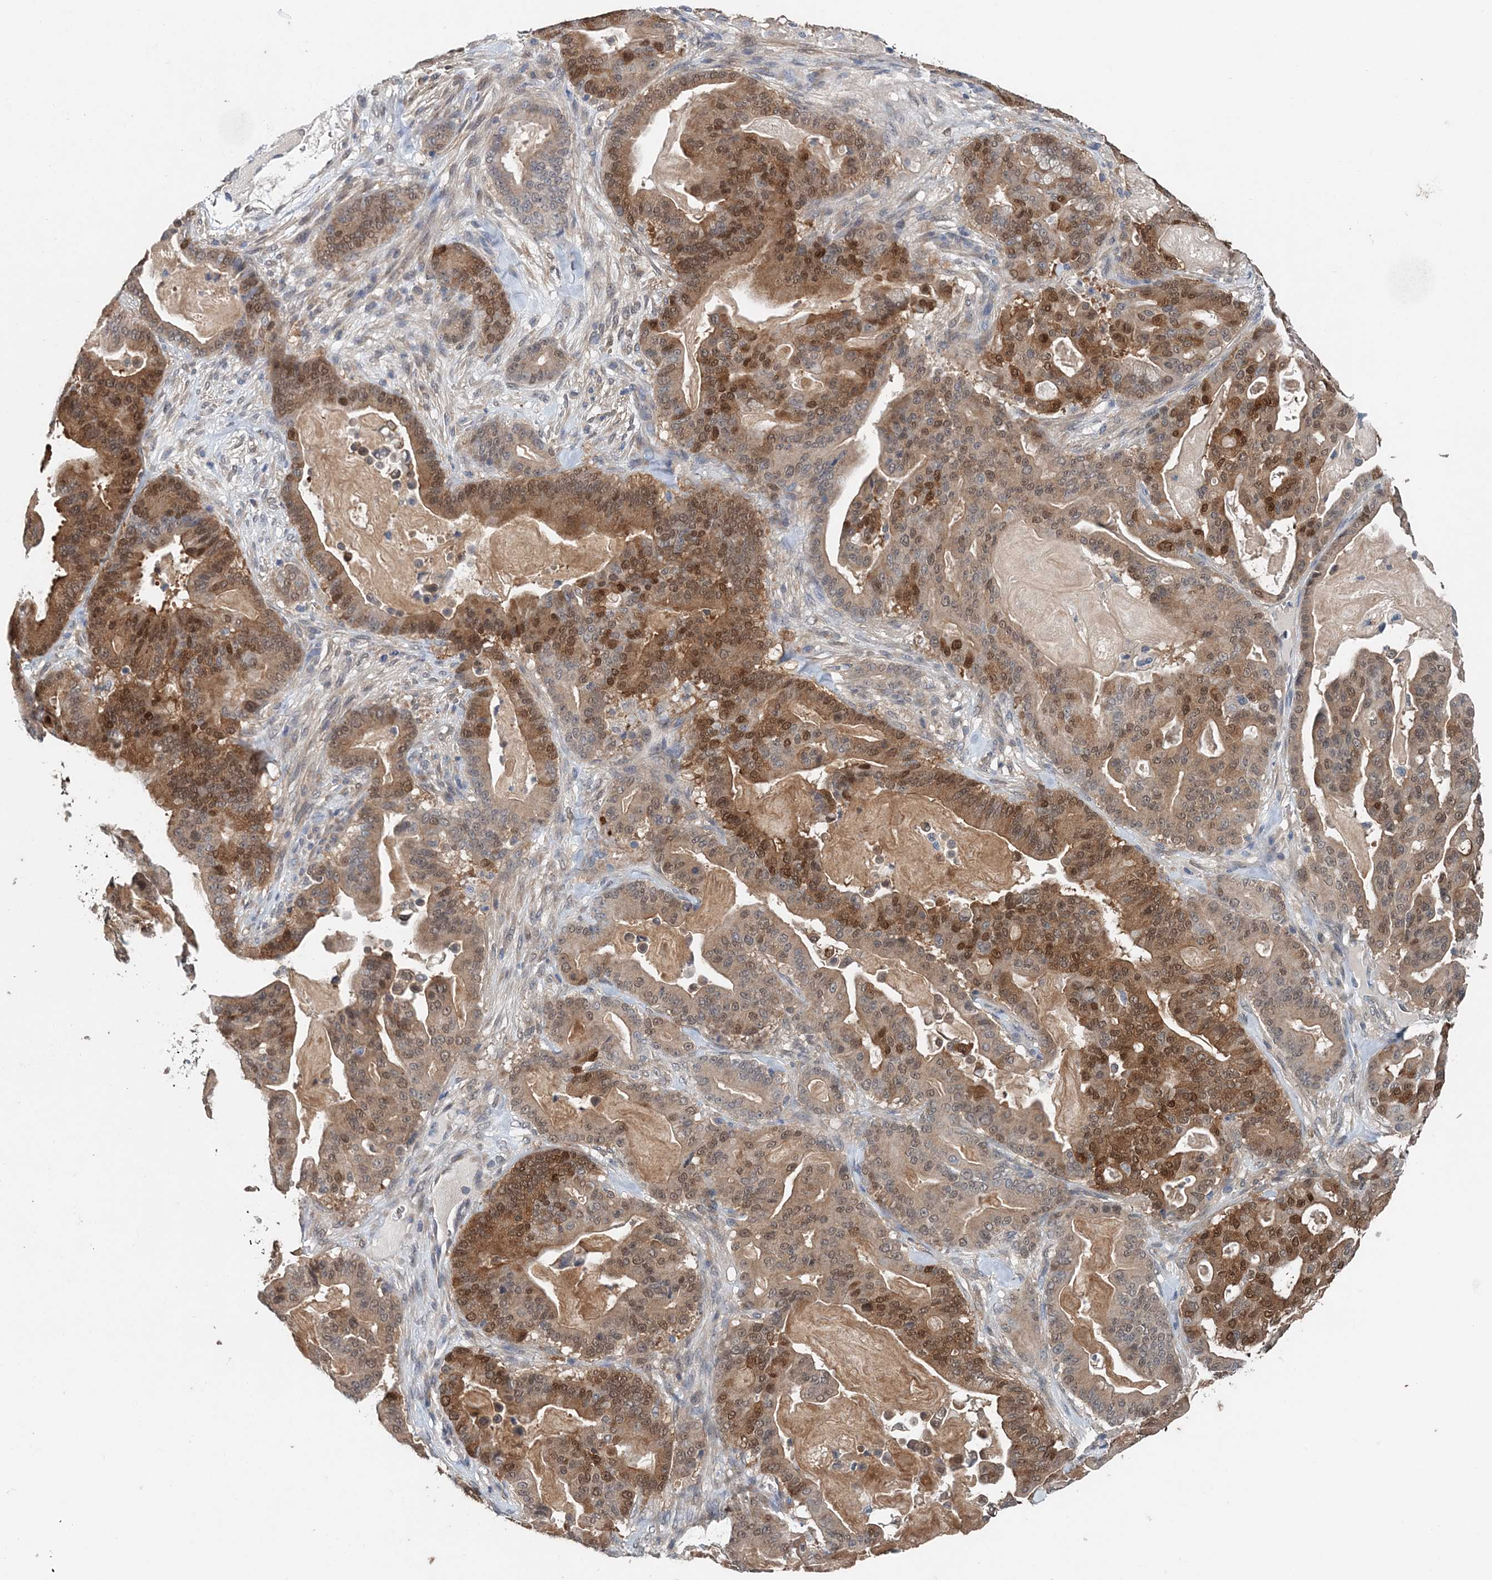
{"staining": {"intensity": "strong", "quantity": ">75%", "location": "cytoplasmic/membranous,nuclear"}, "tissue": "pancreatic cancer", "cell_type": "Tumor cells", "image_type": "cancer", "snomed": [{"axis": "morphology", "description": "Adenocarcinoma, NOS"}, {"axis": "topography", "description": "Pancreas"}], "caption": "IHC (DAB (3,3'-diaminobenzidine)) staining of pancreatic cancer displays strong cytoplasmic/membranous and nuclear protein expression in approximately >75% of tumor cells.", "gene": "PFN2", "patient": {"sex": "male", "age": 63}}